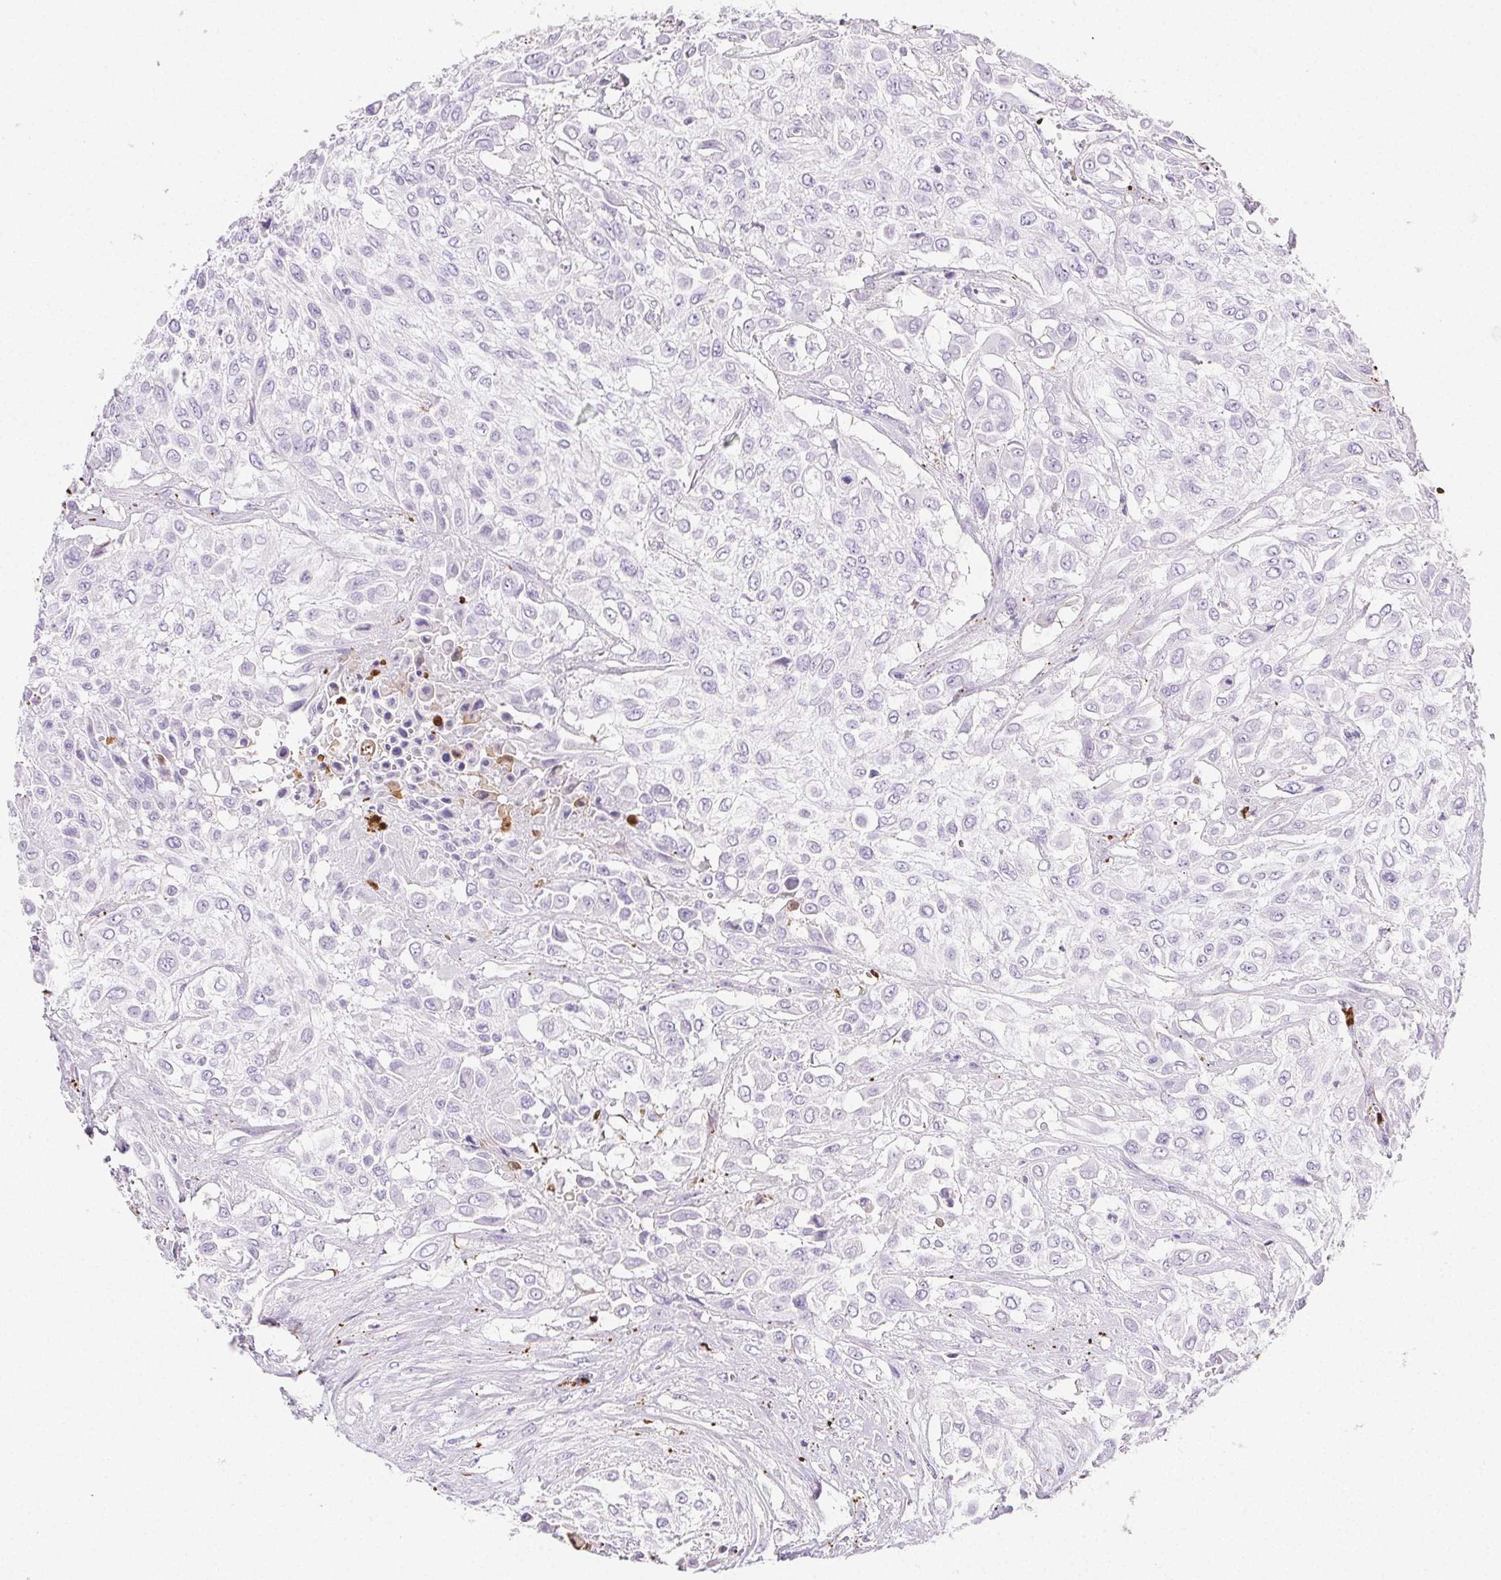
{"staining": {"intensity": "negative", "quantity": "none", "location": "none"}, "tissue": "urothelial cancer", "cell_type": "Tumor cells", "image_type": "cancer", "snomed": [{"axis": "morphology", "description": "Urothelial carcinoma, High grade"}, {"axis": "topography", "description": "Urinary bladder"}], "caption": "There is no significant expression in tumor cells of urothelial cancer.", "gene": "VTN", "patient": {"sex": "male", "age": 57}}